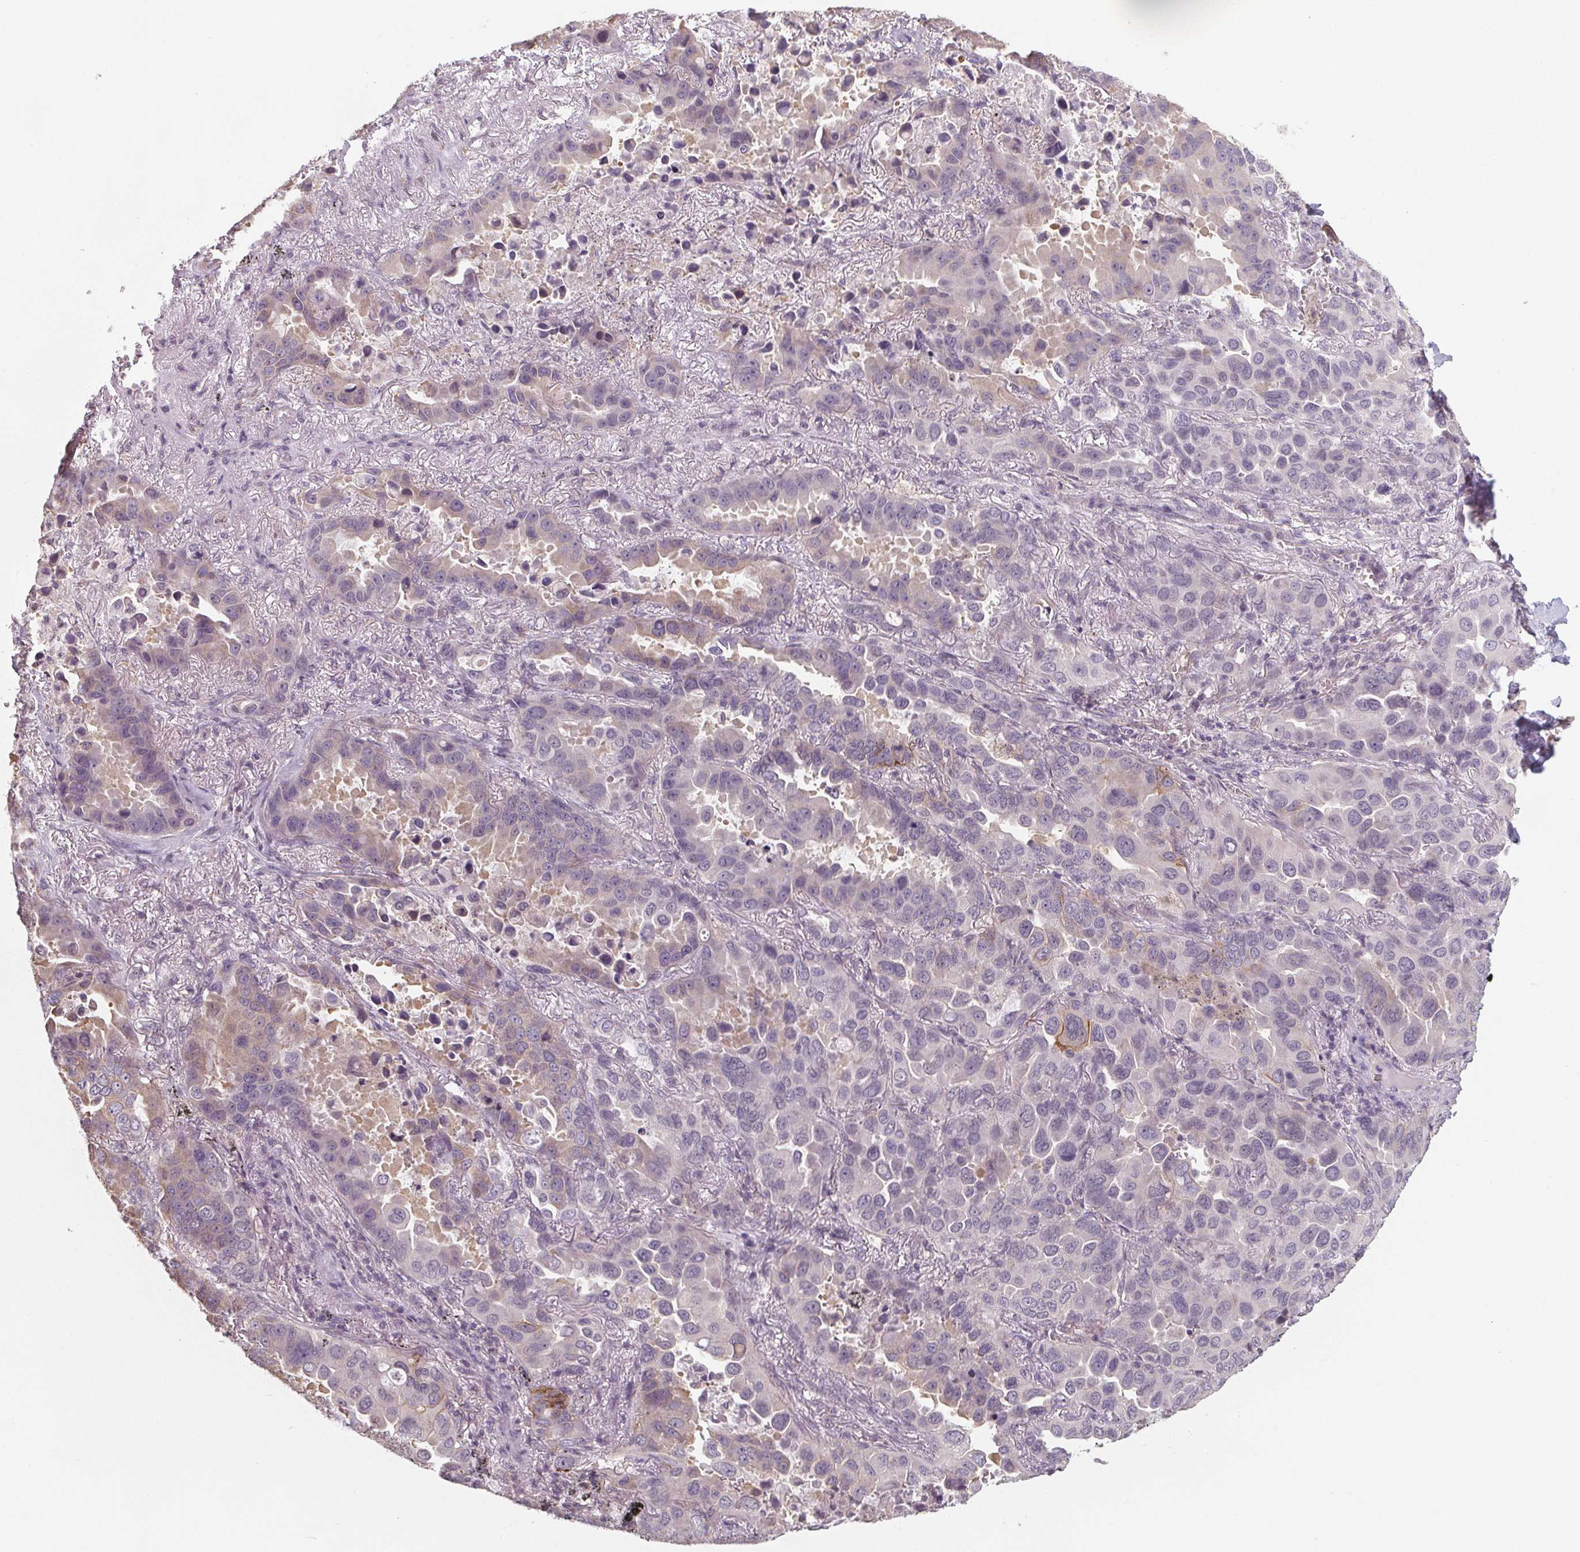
{"staining": {"intensity": "negative", "quantity": "none", "location": "none"}, "tissue": "lung cancer", "cell_type": "Tumor cells", "image_type": "cancer", "snomed": [{"axis": "morphology", "description": "Adenocarcinoma, NOS"}, {"axis": "topography", "description": "Lung"}], "caption": "This micrograph is of lung cancer (adenocarcinoma) stained with IHC to label a protein in brown with the nuclei are counter-stained blue. There is no staining in tumor cells.", "gene": "SLC26A2", "patient": {"sex": "male", "age": 64}}